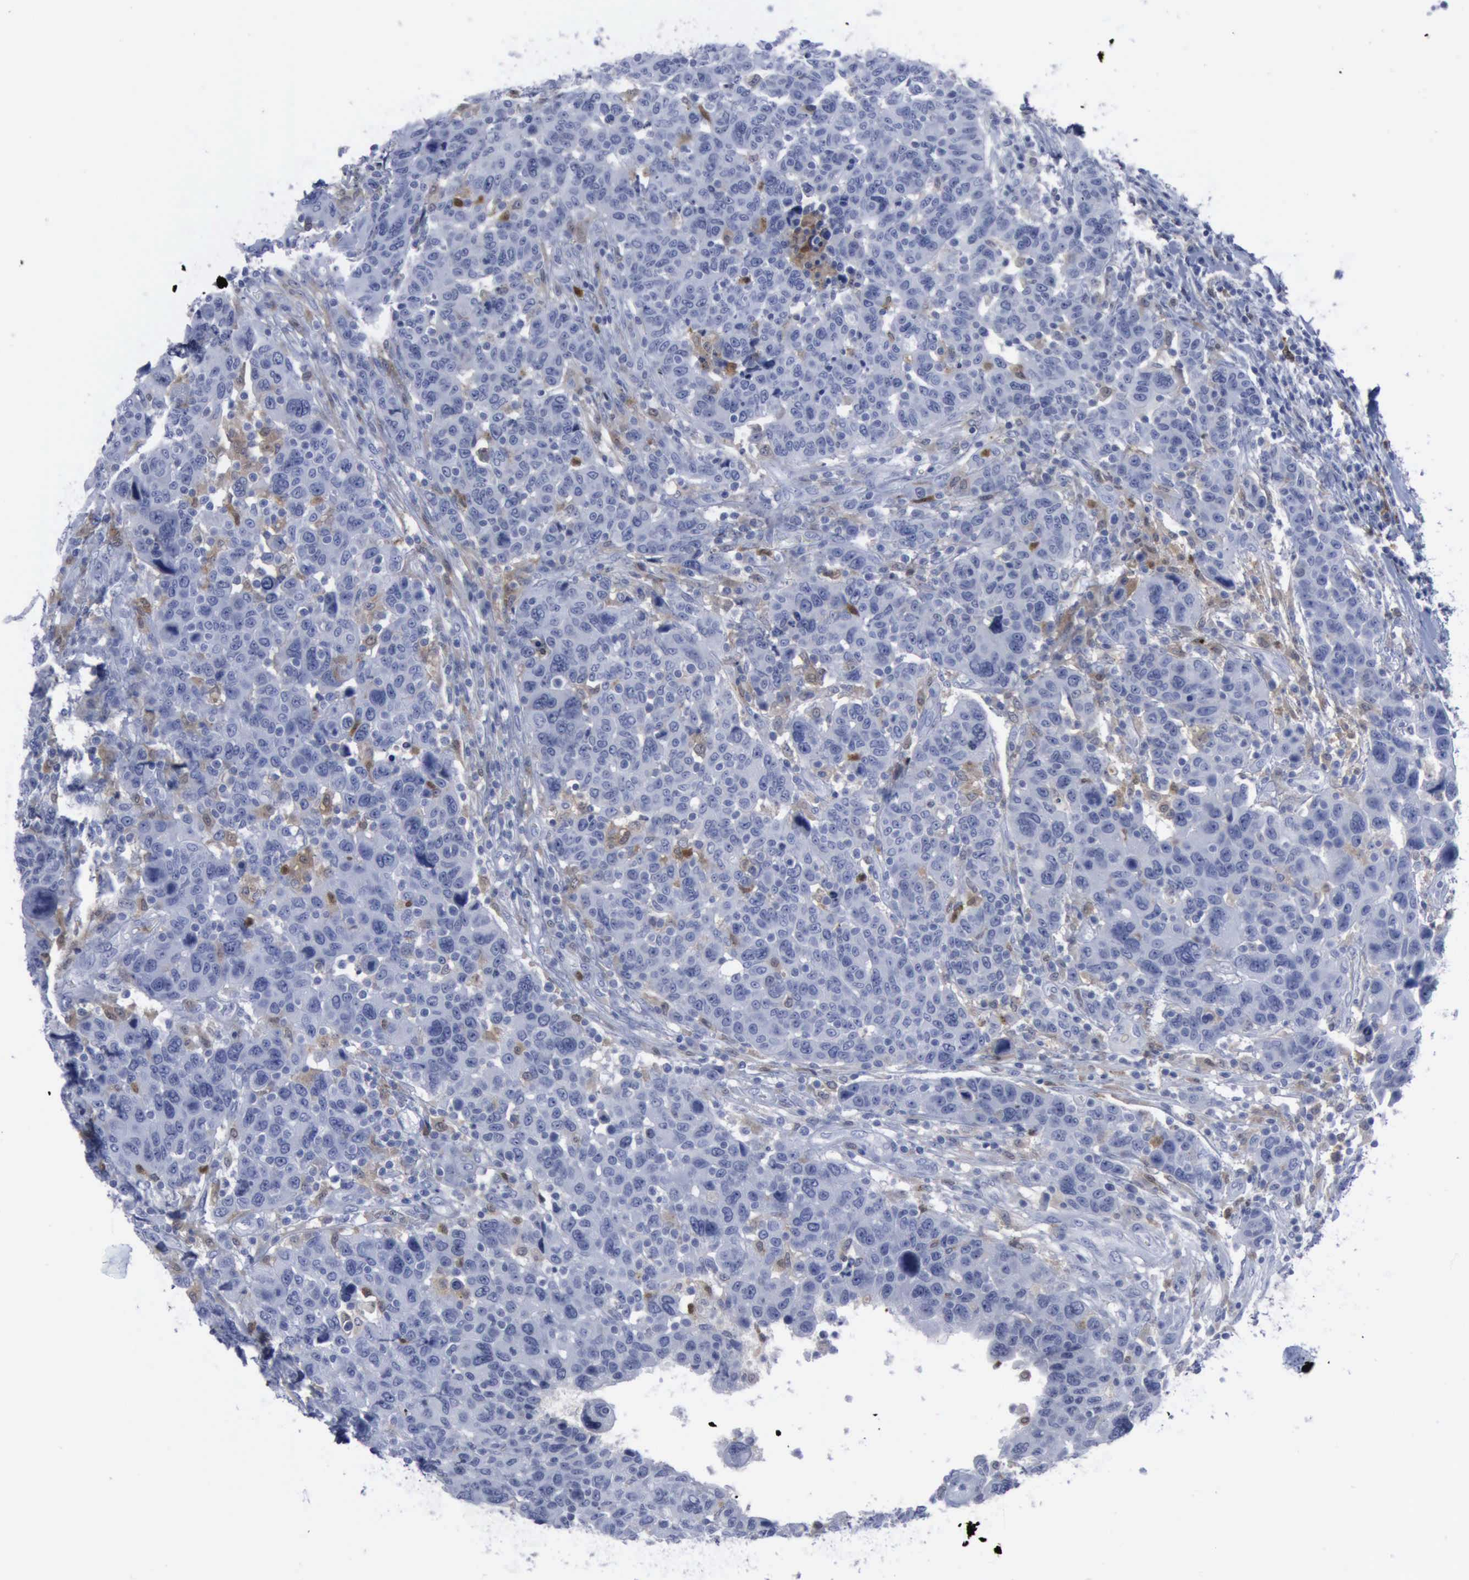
{"staining": {"intensity": "negative", "quantity": "none", "location": "none"}, "tissue": "breast cancer", "cell_type": "Tumor cells", "image_type": "cancer", "snomed": [{"axis": "morphology", "description": "Duct carcinoma"}, {"axis": "topography", "description": "Breast"}], "caption": "Tumor cells are negative for protein expression in human breast cancer. Nuclei are stained in blue.", "gene": "CSTA", "patient": {"sex": "female", "age": 37}}